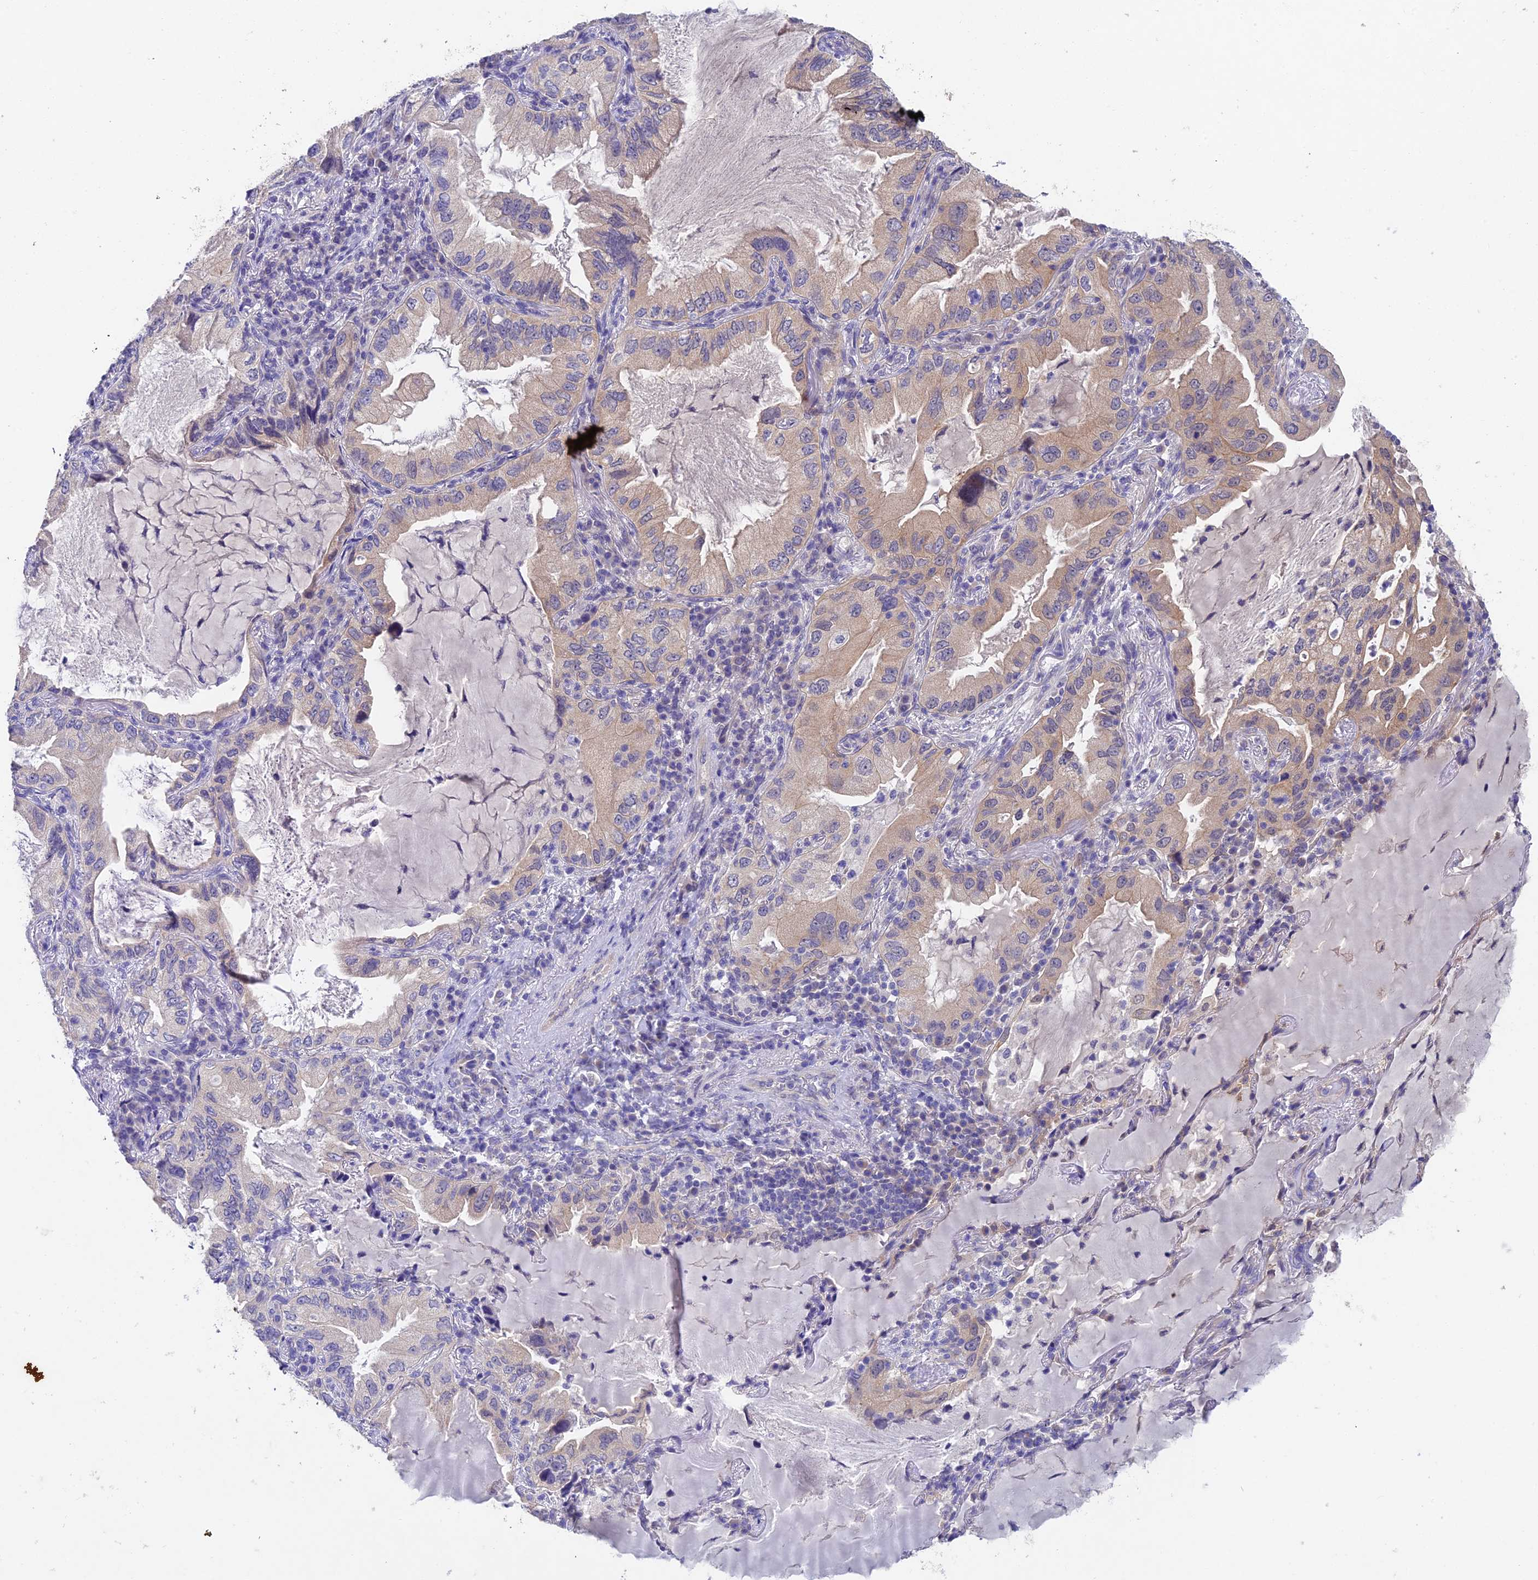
{"staining": {"intensity": "weak", "quantity": "25%-75%", "location": "cytoplasmic/membranous"}, "tissue": "lung cancer", "cell_type": "Tumor cells", "image_type": "cancer", "snomed": [{"axis": "morphology", "description": "Adenocarcinoma, NOS"}, {"axis": "topography", "description": "Lung"}], "caption": "Immunohistochemistry of lung cancer (adenocarcinoma) demonstrates low levels of weak cytoplasmic/membranous positivity in about 25%-75% of tumor cells. The protein is stained brown, and the nuclei are stained in blue (DAB (3,3'-diaminobenzidine) IHC with brightfield microscopy, high magnification).", "gene": "NSMCE1", "patient": {"sex": "female", "age": 69}}